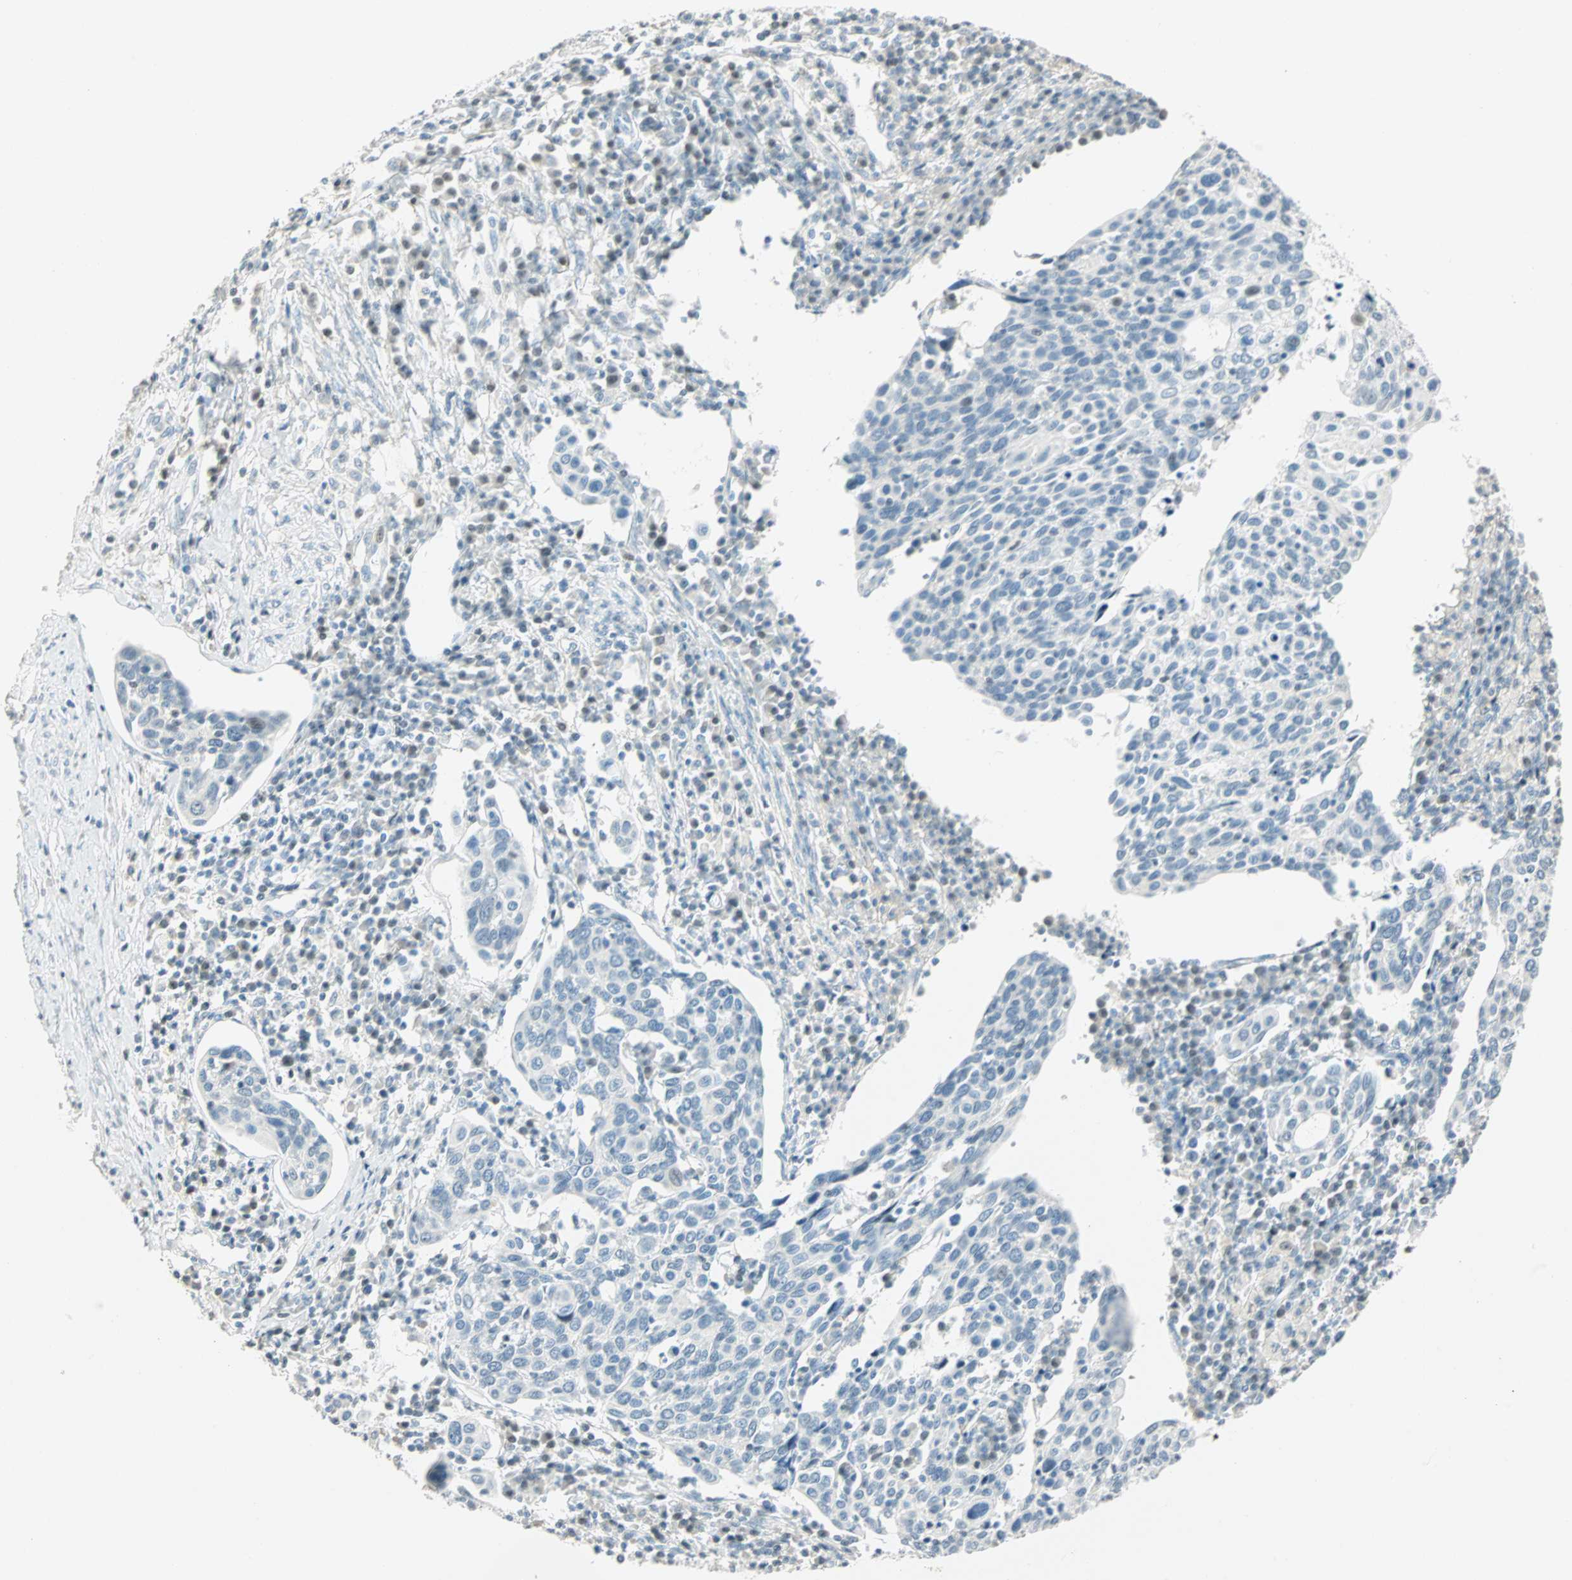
{"staining": {"intensity": "weak", "quantity": "<25%", "location": "nuclear"}, "tissue": "cervical cancer", "cell_type": "Tumor cells", "image_type": "cancer", "snomed": [{"axis": "morphology", "description": "Squamous cell carcinoma, NOS"}, {"axis": "topography", "description": "Cervix"}], "caption": "Immunohistochemistry of human cervical cancer (squamous cell carcinoma) shows no positivity in tumor cells. (DAB (3,3'-diaminobenzidine) IHC, high magnification).", "gene": "SMAD3", "patient": {"sex": "female", "age": 40}}